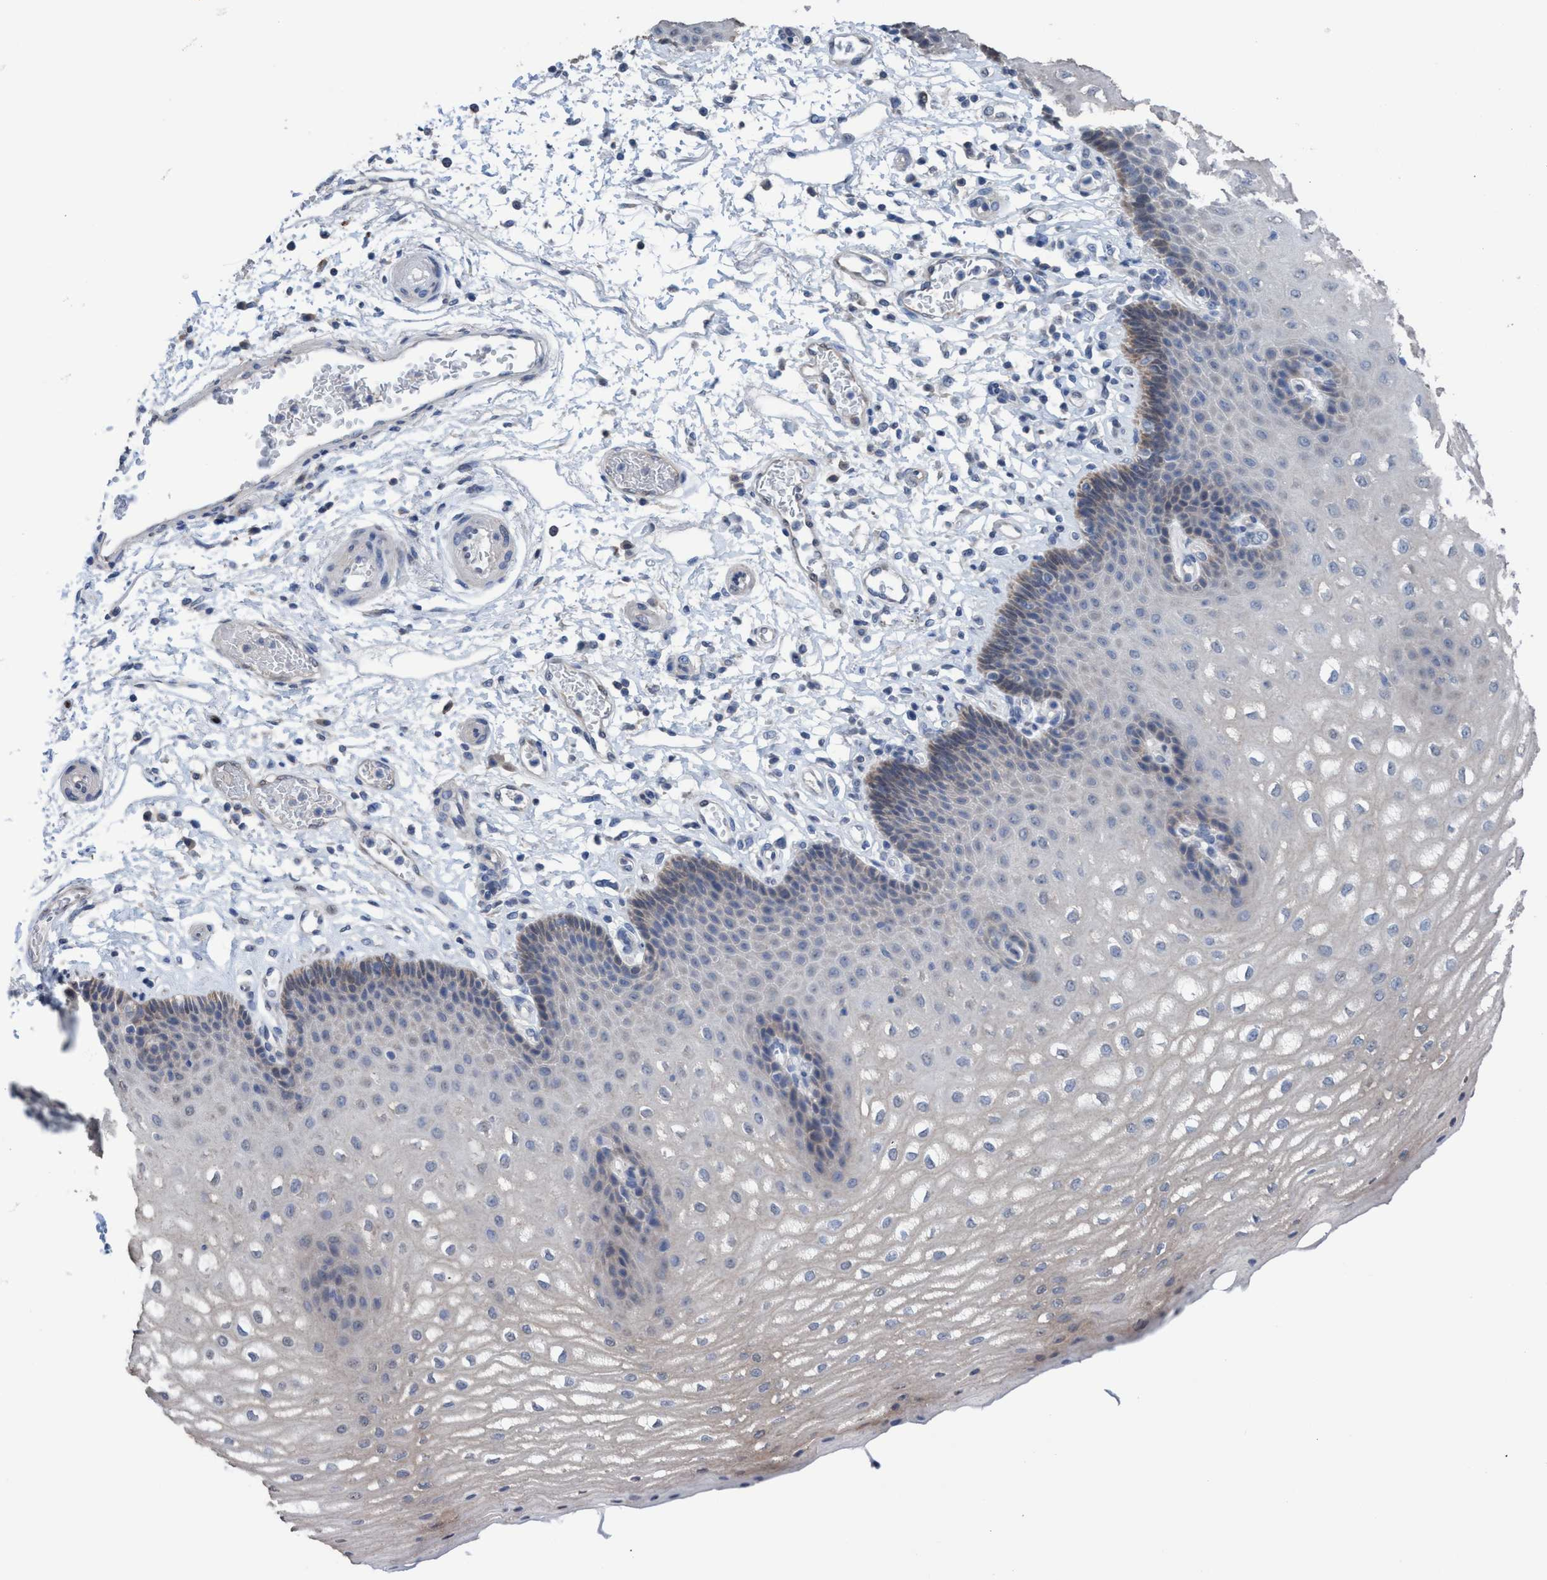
{"staining": {"intensity": "weak", "quantity": "<25%", "location": "cytoplasmic/membranous"}, "tissue": "esophagus", "cell_type": "Squamous epithelial cells", "image_type": "normal", "snomed": [{"axis": "morphology", "description": "Normal tissue, NOS"}, {"axis": "topography", "description": "Esophagus"}], "caption": "Histopathology image shows no protein staining in squamous epithelial cells of unremarkable esophagus. The staining is performed using DAB (3,3'-diaminobenzidine) brown chromogen with nuclei counter-stained in using hematoxylin.", "gene": "GLOD4", "patient": {"sex": "male", "age": 54}}